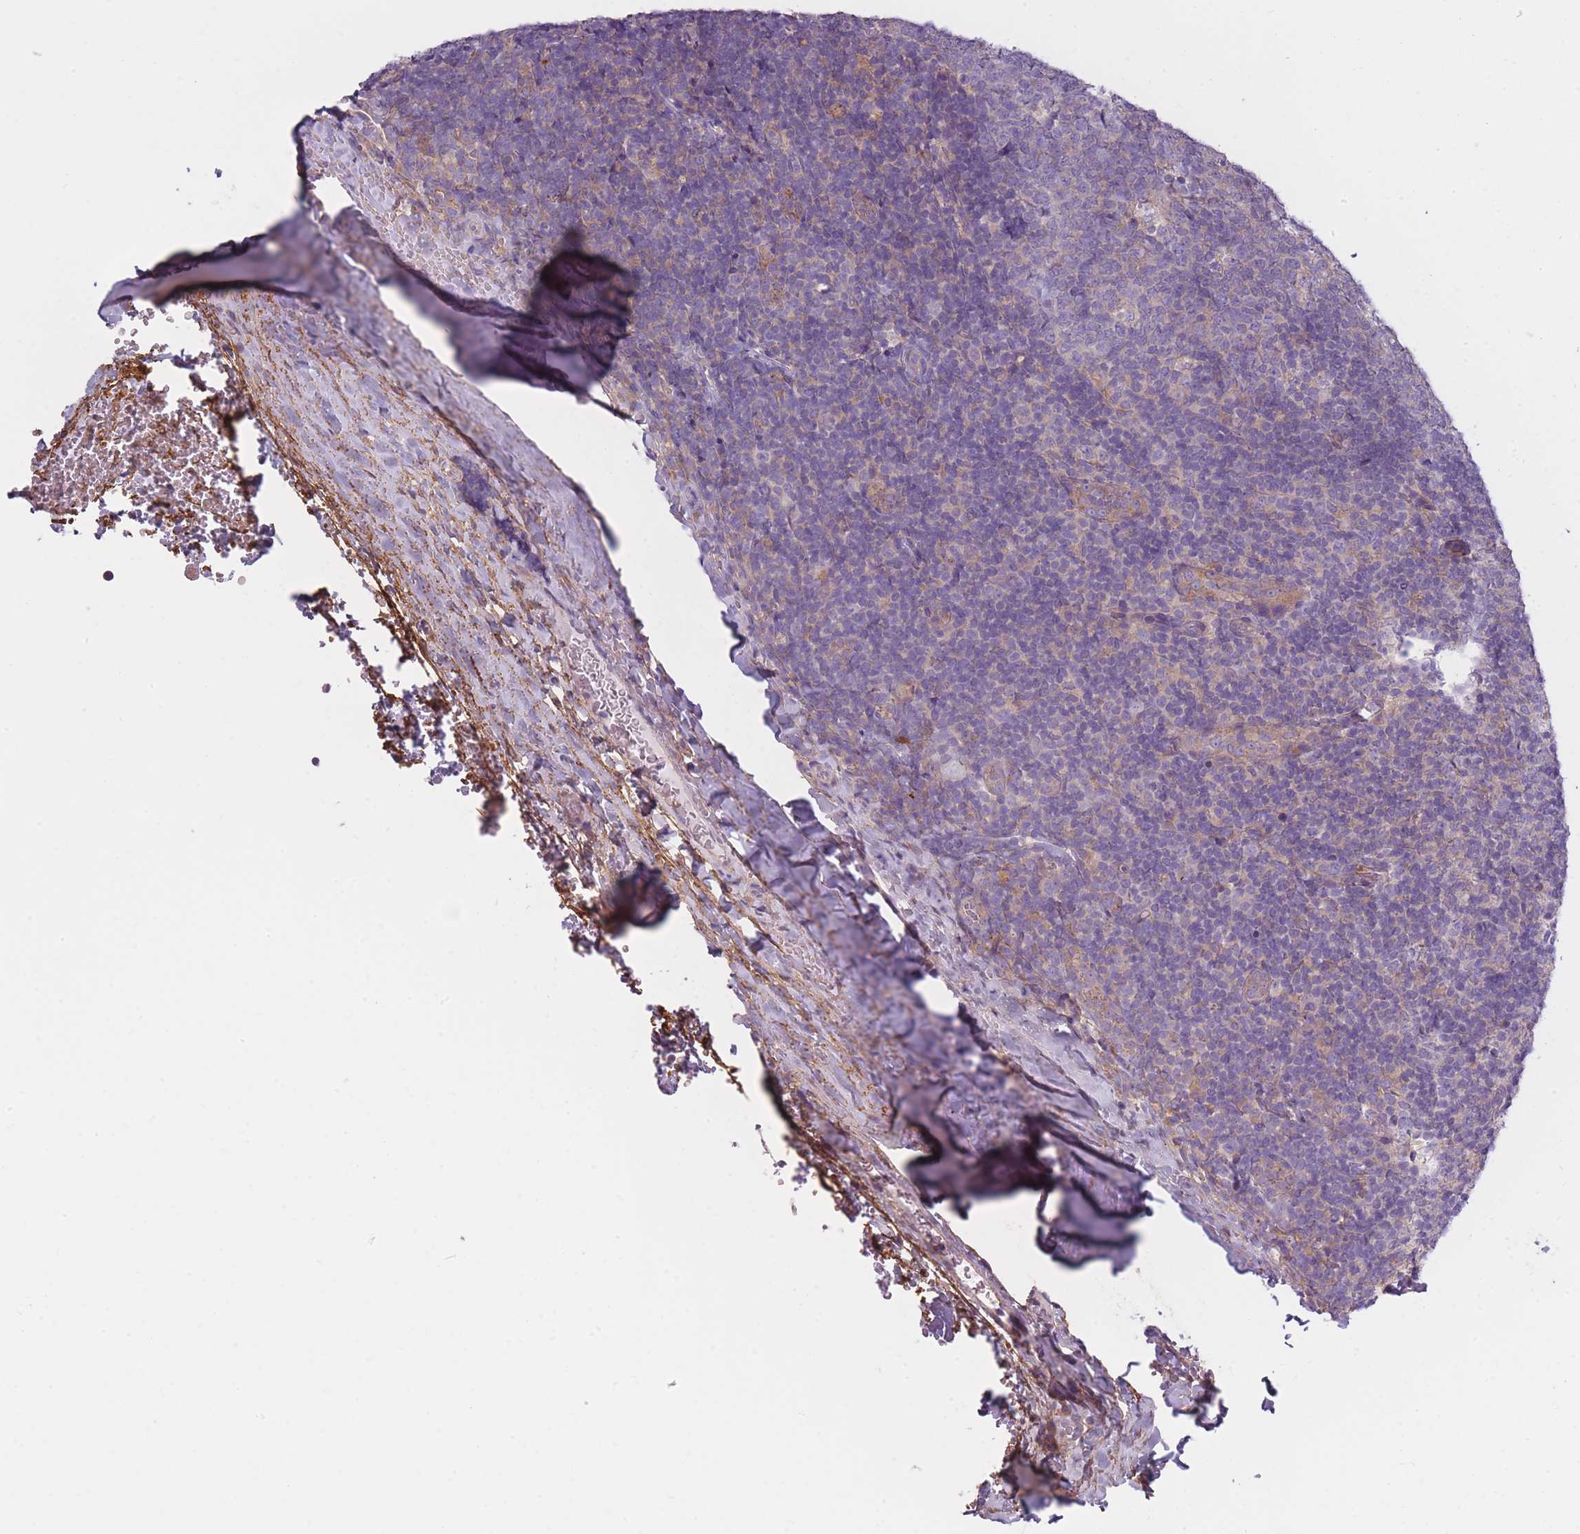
{"staining": {"intensity": "negative", "quantity": "none", "location": "none"}, "tissue": "tonsil", "cell_type": "Germinal center cells", "image_type": "normal", "snomed": [{"axis": "morphology", "description": "Normal tissue, NOS"}, {"axis": "topography", "description": "Tonsil"}], "caption": "There is no significant expression in germinal center cells of tonsil. (Immunohistochemistry (ihc), brightfield microscopy, high magnification).", "gene": "AP3M1", "patient": {"sex": "male", "age": 17}}